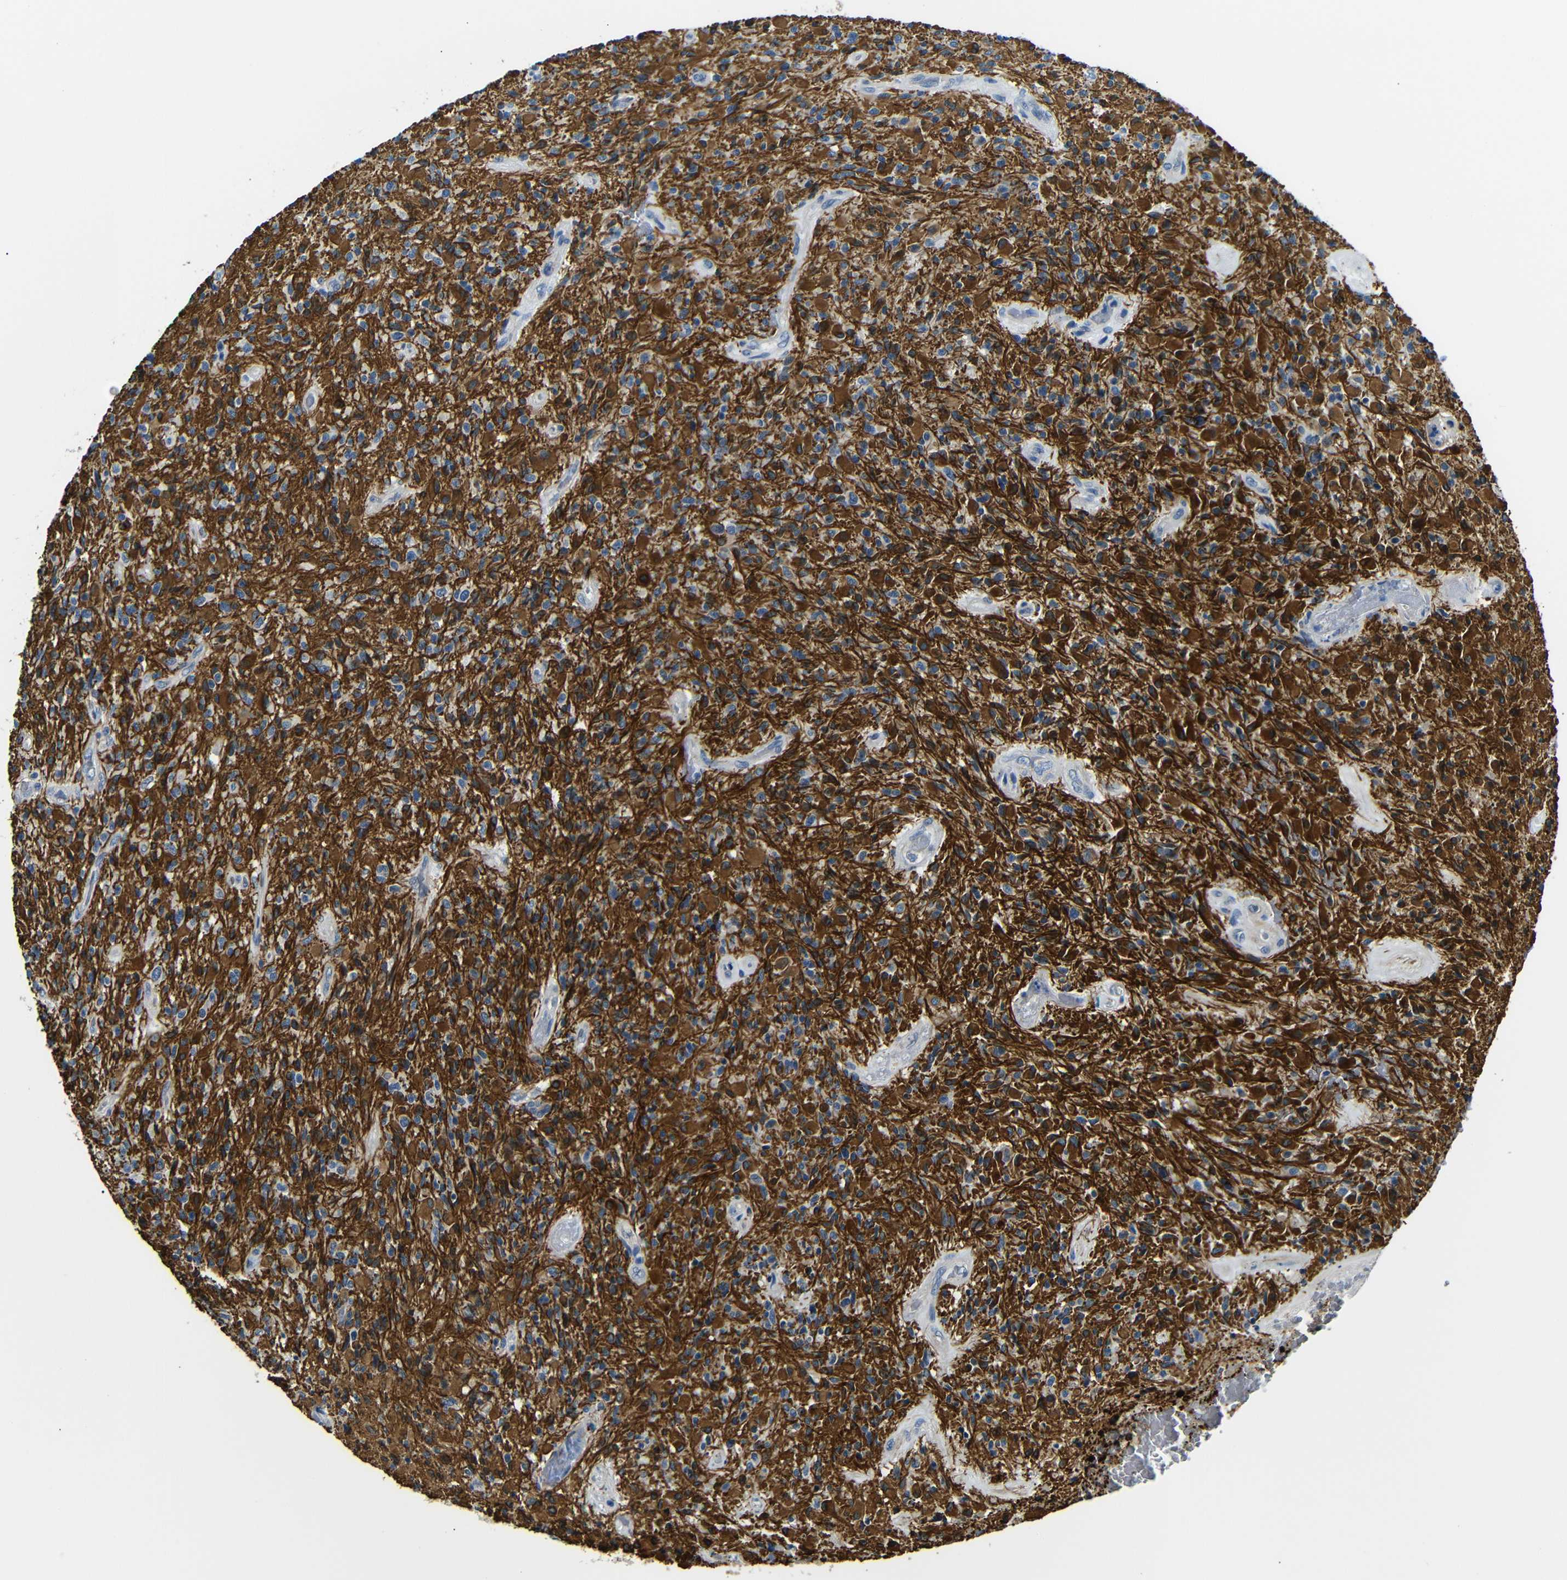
{"staining": {"intensity": "strong", "quantity": "25%-75%", "location": "cytoplasmic/membranous"}, "tissue": "glioma", "cell_type": "Tumor cells", "image_type": "cancer", "snomed": [{"axis": "morphology", "description": "Glioma, malignant, High grade"}, {"axis": "topography", "description": "Brain"}], "caption": "Immunohistochemistry (IHC) image of human high-grade glioma (malignant) stained for a protein (brown), which demonstrates high levels of strong cytoplasmic/membranous staining in approximately 25%-75% of tumor cells.", "gene": "TAFA1", "patient": {"sex": "male", "age": 71}}